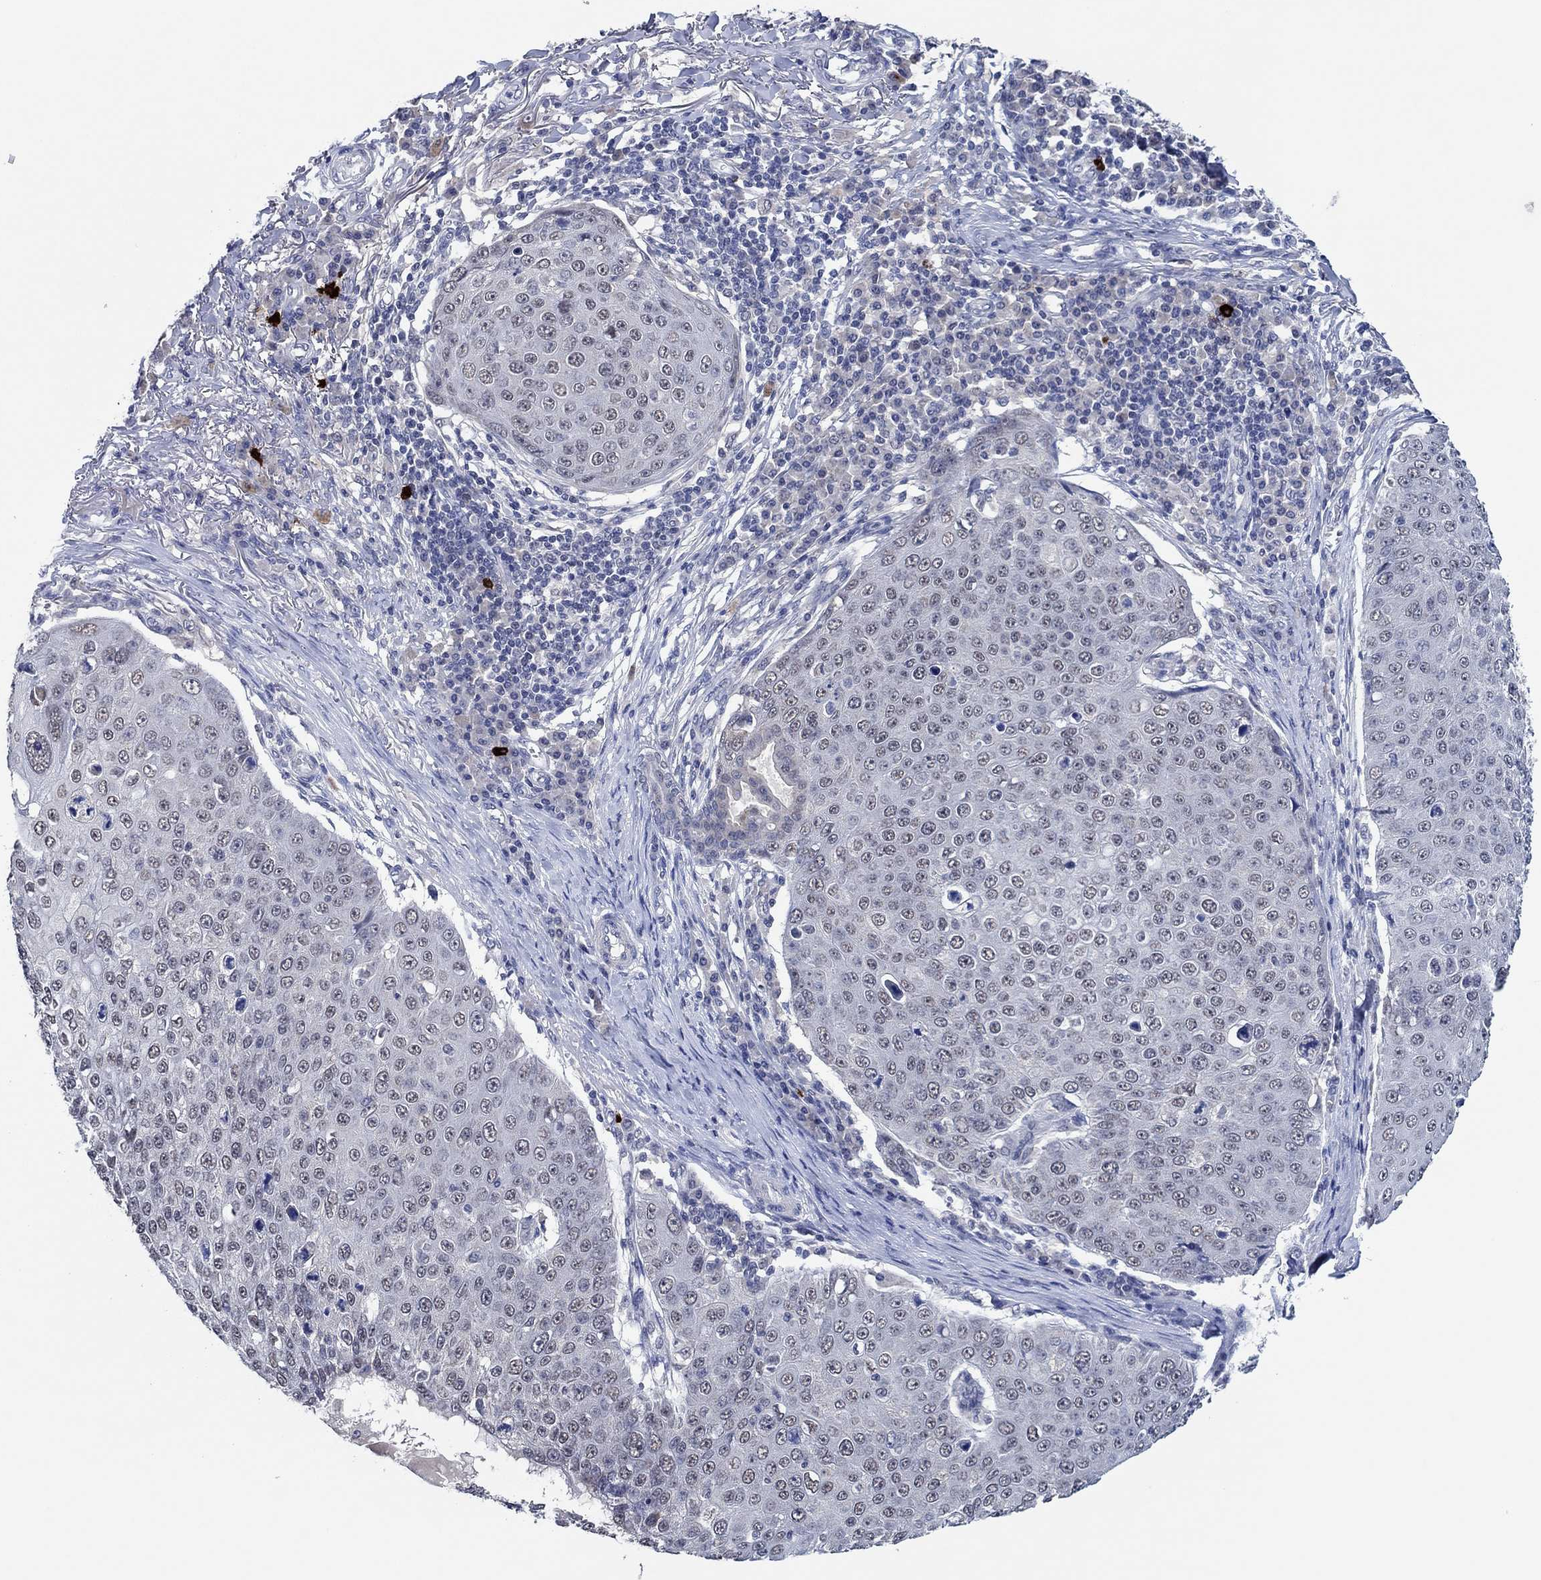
{"staining": {"intensity": "negative", "quantity": "none", "location": "none"}, "tissue": "skin cancer", "cell_type": "Tumor cells", "image_type": "cancer", "snomed": [{"axis": "morphology", "description": "Squamous cell carcinoma, NOS"}, {"axis": "topography", "description": "Skin"}], "caption": "Tumor cells show no significant staining in squamous cell carcinoma (skin). The staining is performed using DAB brown chromogen with nuclei counter-stained in using hematoxylin.", "gene": "PRRT3", "patient": {"sex": "male", "age": 71}}